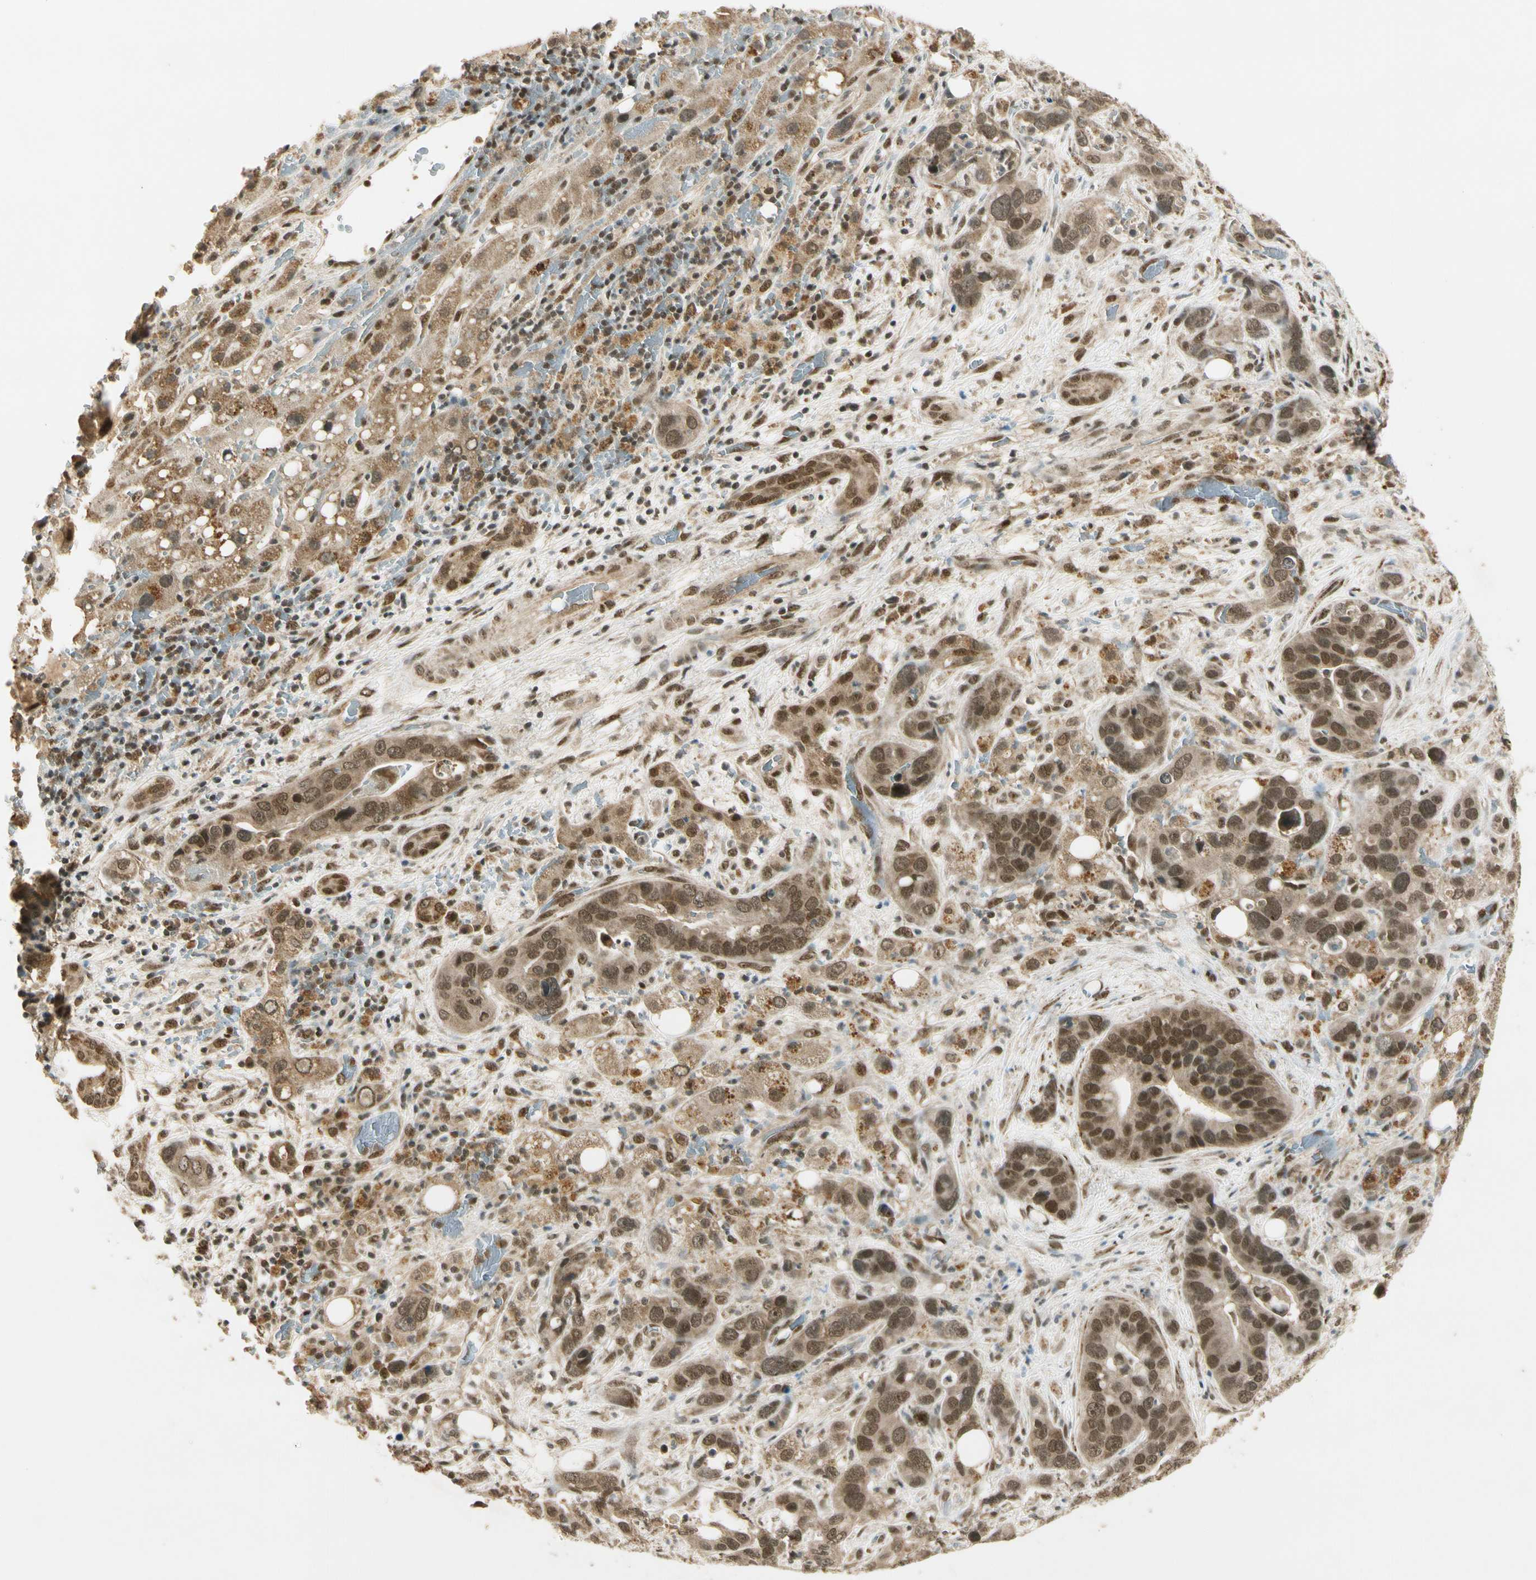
{"staining": {"intensity": "moderate", "quantity": ">75%", "location": "cytoplasmic/membranous,nuclear"}, "tissue": "liver cancer", "cell_type": "Tumor cells", "image_type": "cancer", "snomed": [{"axis": "morphology", "description": "Cholangiocarcinoma"}, {"axis": "topography", "description": "Liver"}], "caption": "Liver cholangiocarcinoma tissue exhibits moderate cytoplasmic/membranous and nuclear staining in approximately >75% of tumor cells, visualized by immunohistochemistry.", "gene": "ZNF135", "patient": {"sex": "female", "age": 65}}